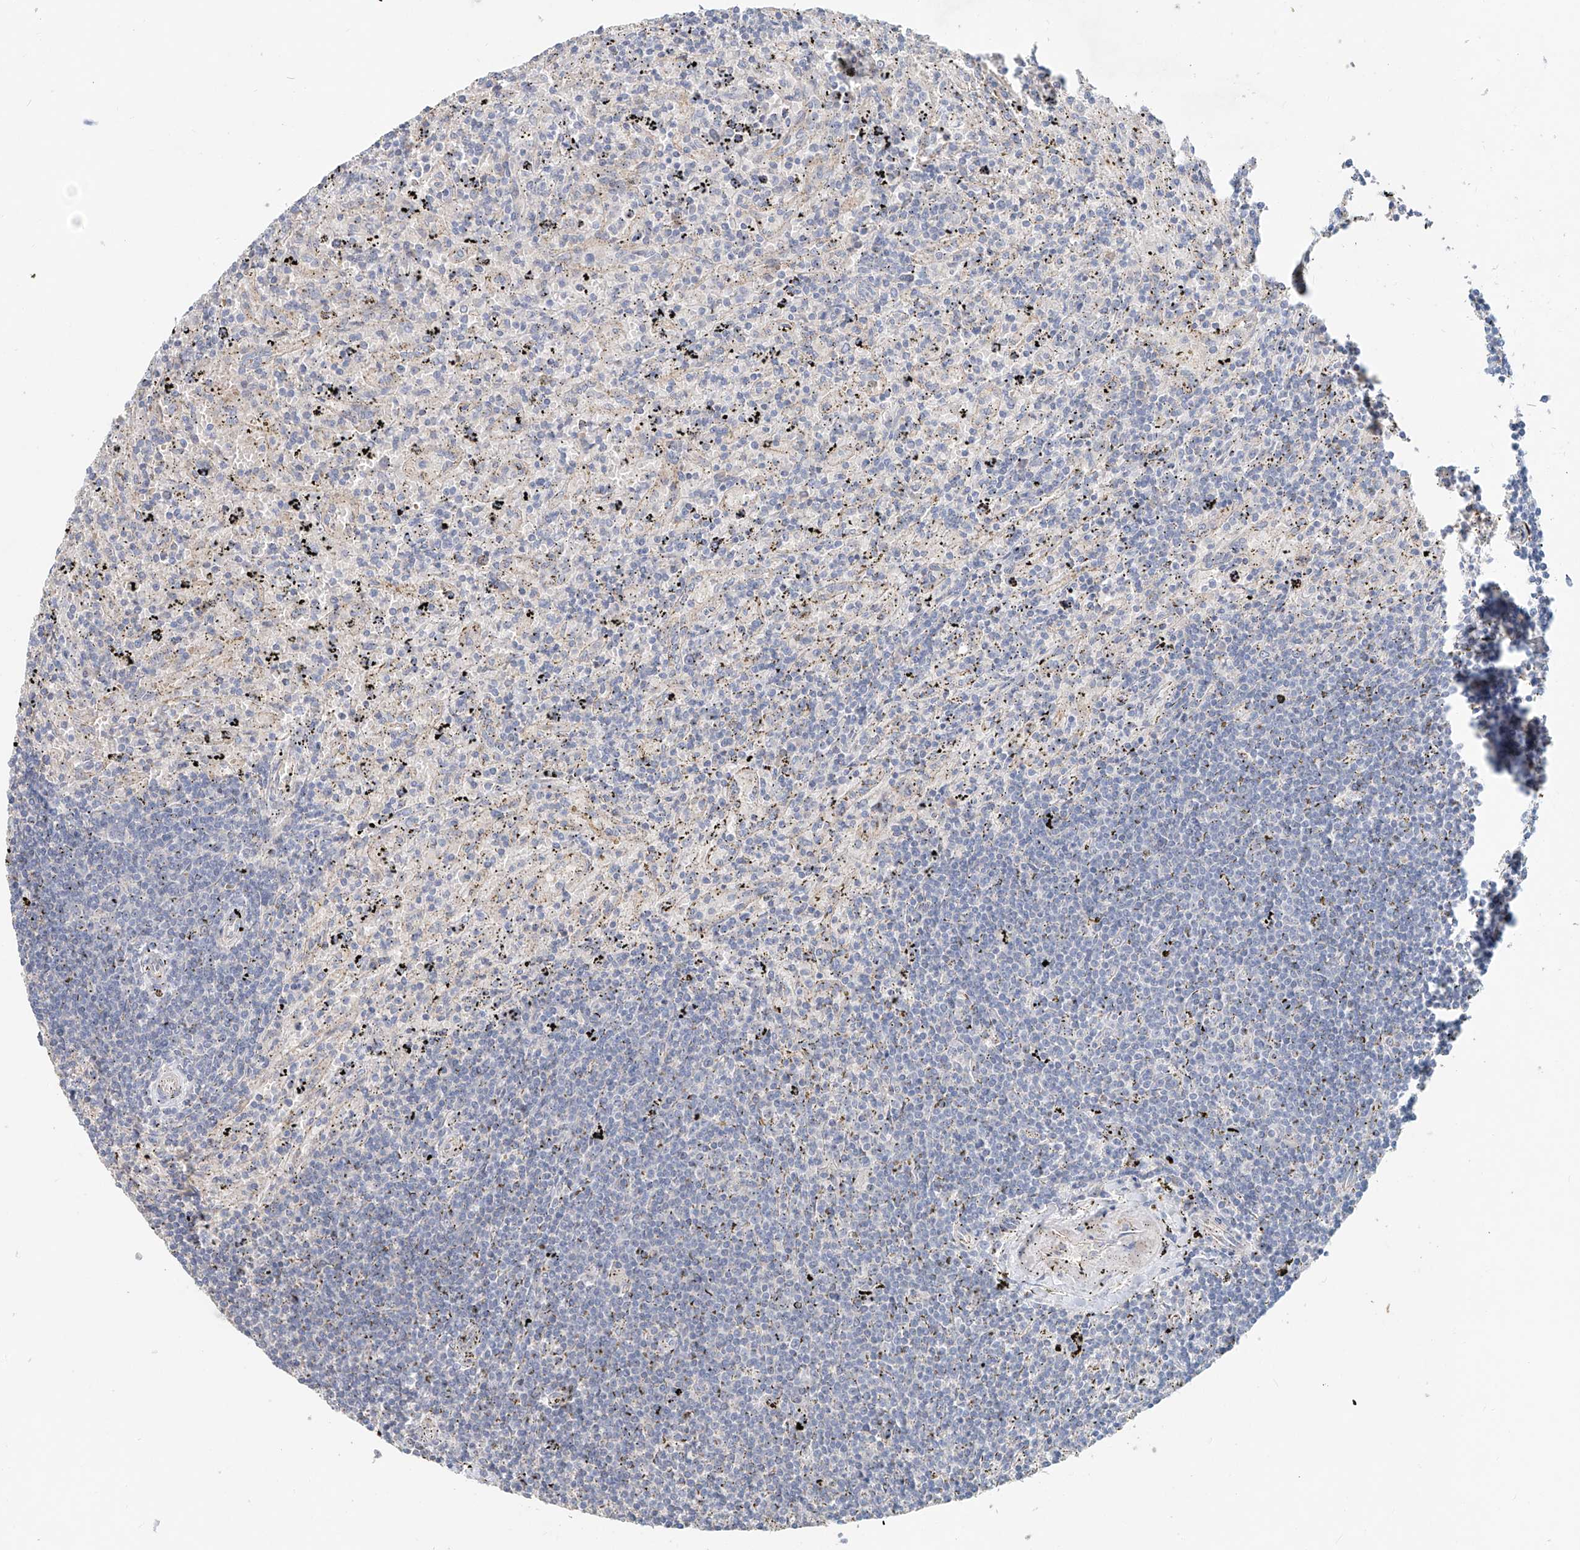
{"staining": {"intensity": "negative", "quantity": "none", "location": "none"}, "tissue": "lymphoma", "cell_type": "Tumor cells", "image_type": "cancer", "snomed": [{"axis": "morphology", "description": "Malignant lymphoma, non-Hodgkin's type, Low grade"}, {"axis": "topography", "description": "Spleen"}], "caption": "There is no significant positivity in tumor cells of lymphoma. (Immunohistochemistry (ihc), brightfield microscopy, high magnification).", "gene": "TRIM47", "patient": {"sex": "male", "age": 76}}